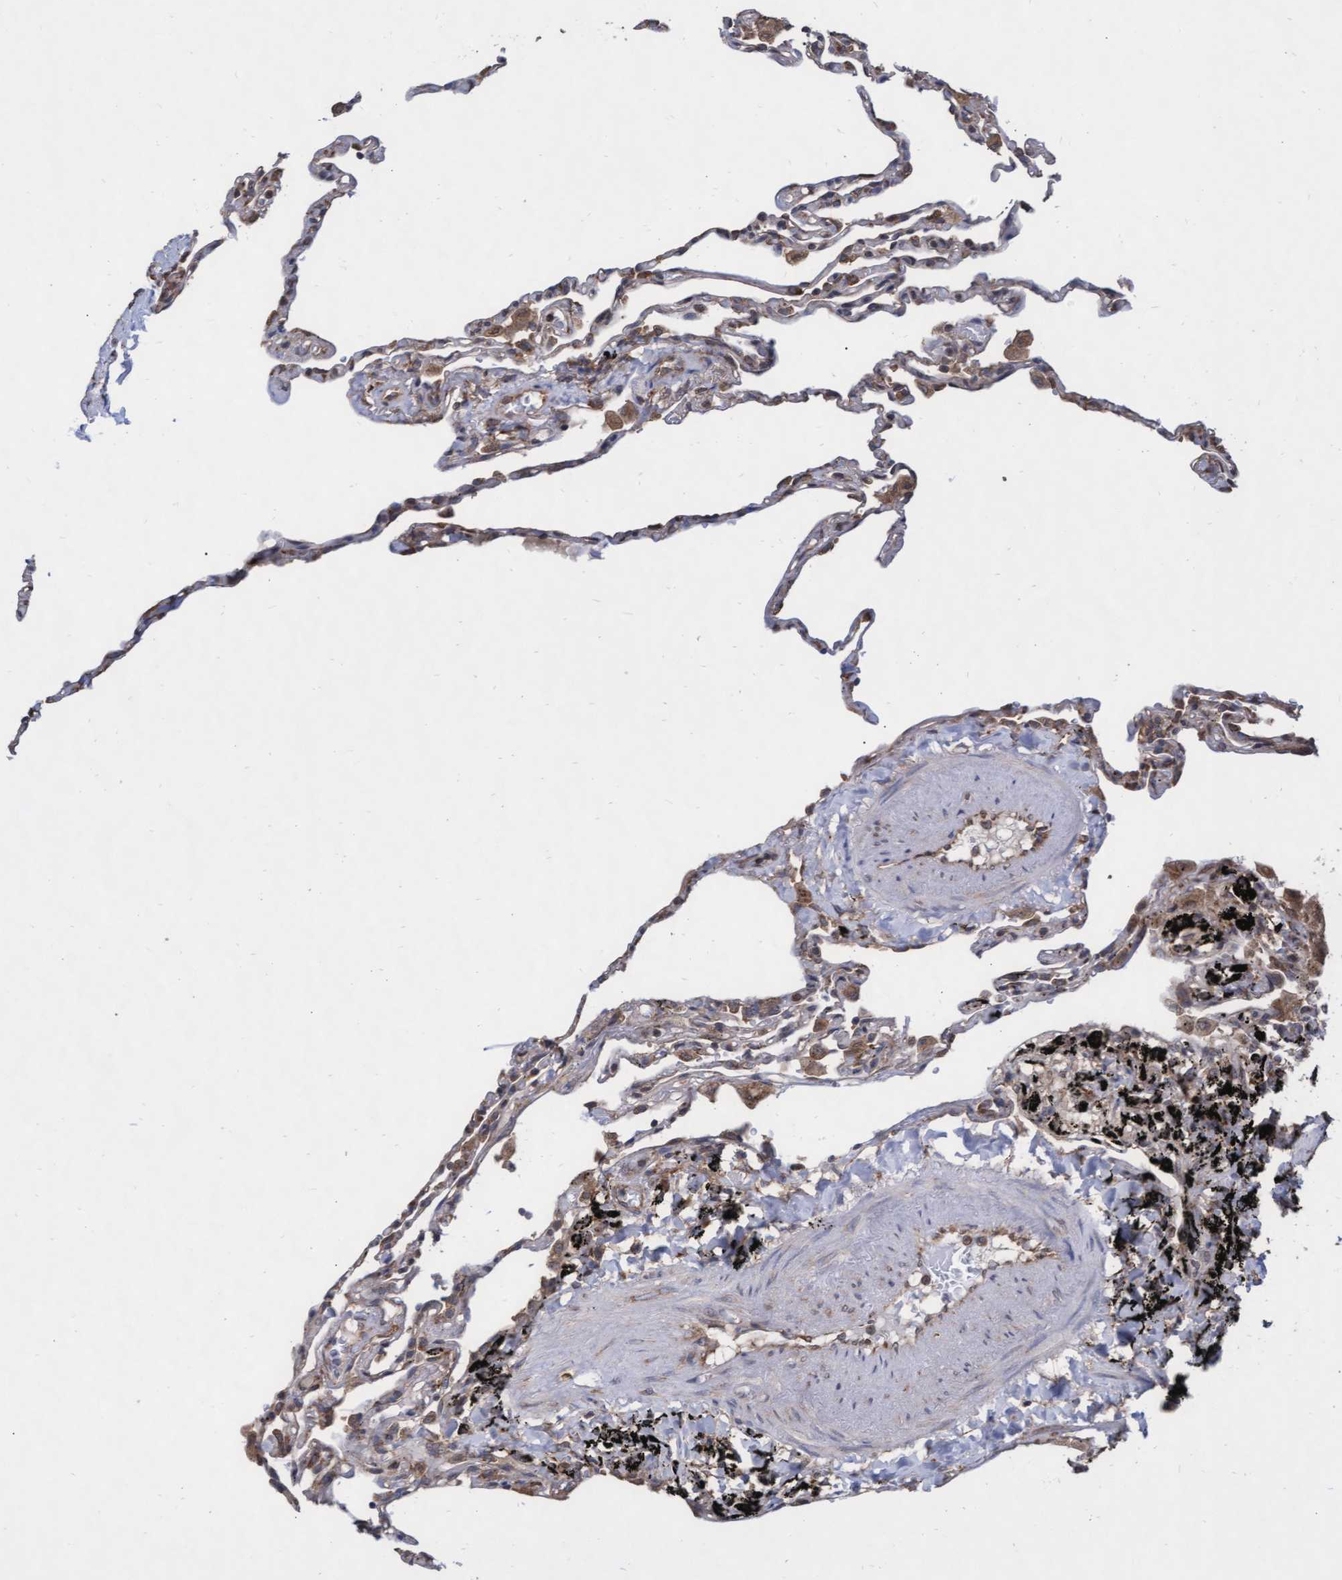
{"staining": {"intensity": "weak", "quantity": "<25%", "location": "cytoplasmic/membranous"}, "tissue": "lung", "cell_type": "Alveolar cells", "image_type": "normal", "snomed": [{"axis": "morphology", "description": "Normal tissue, NOS"}, {"axis": "topography", "description": "Lung"}], "caption": "Immunohistochemical staining of normal lung exhibits no significant positivity in alveolar cells. (DAB immunohistochemistry visualized using brightfield microscopy, high magnification).", "gene": "ABCF2", "patient": {"sex": "male", "age": 59}}